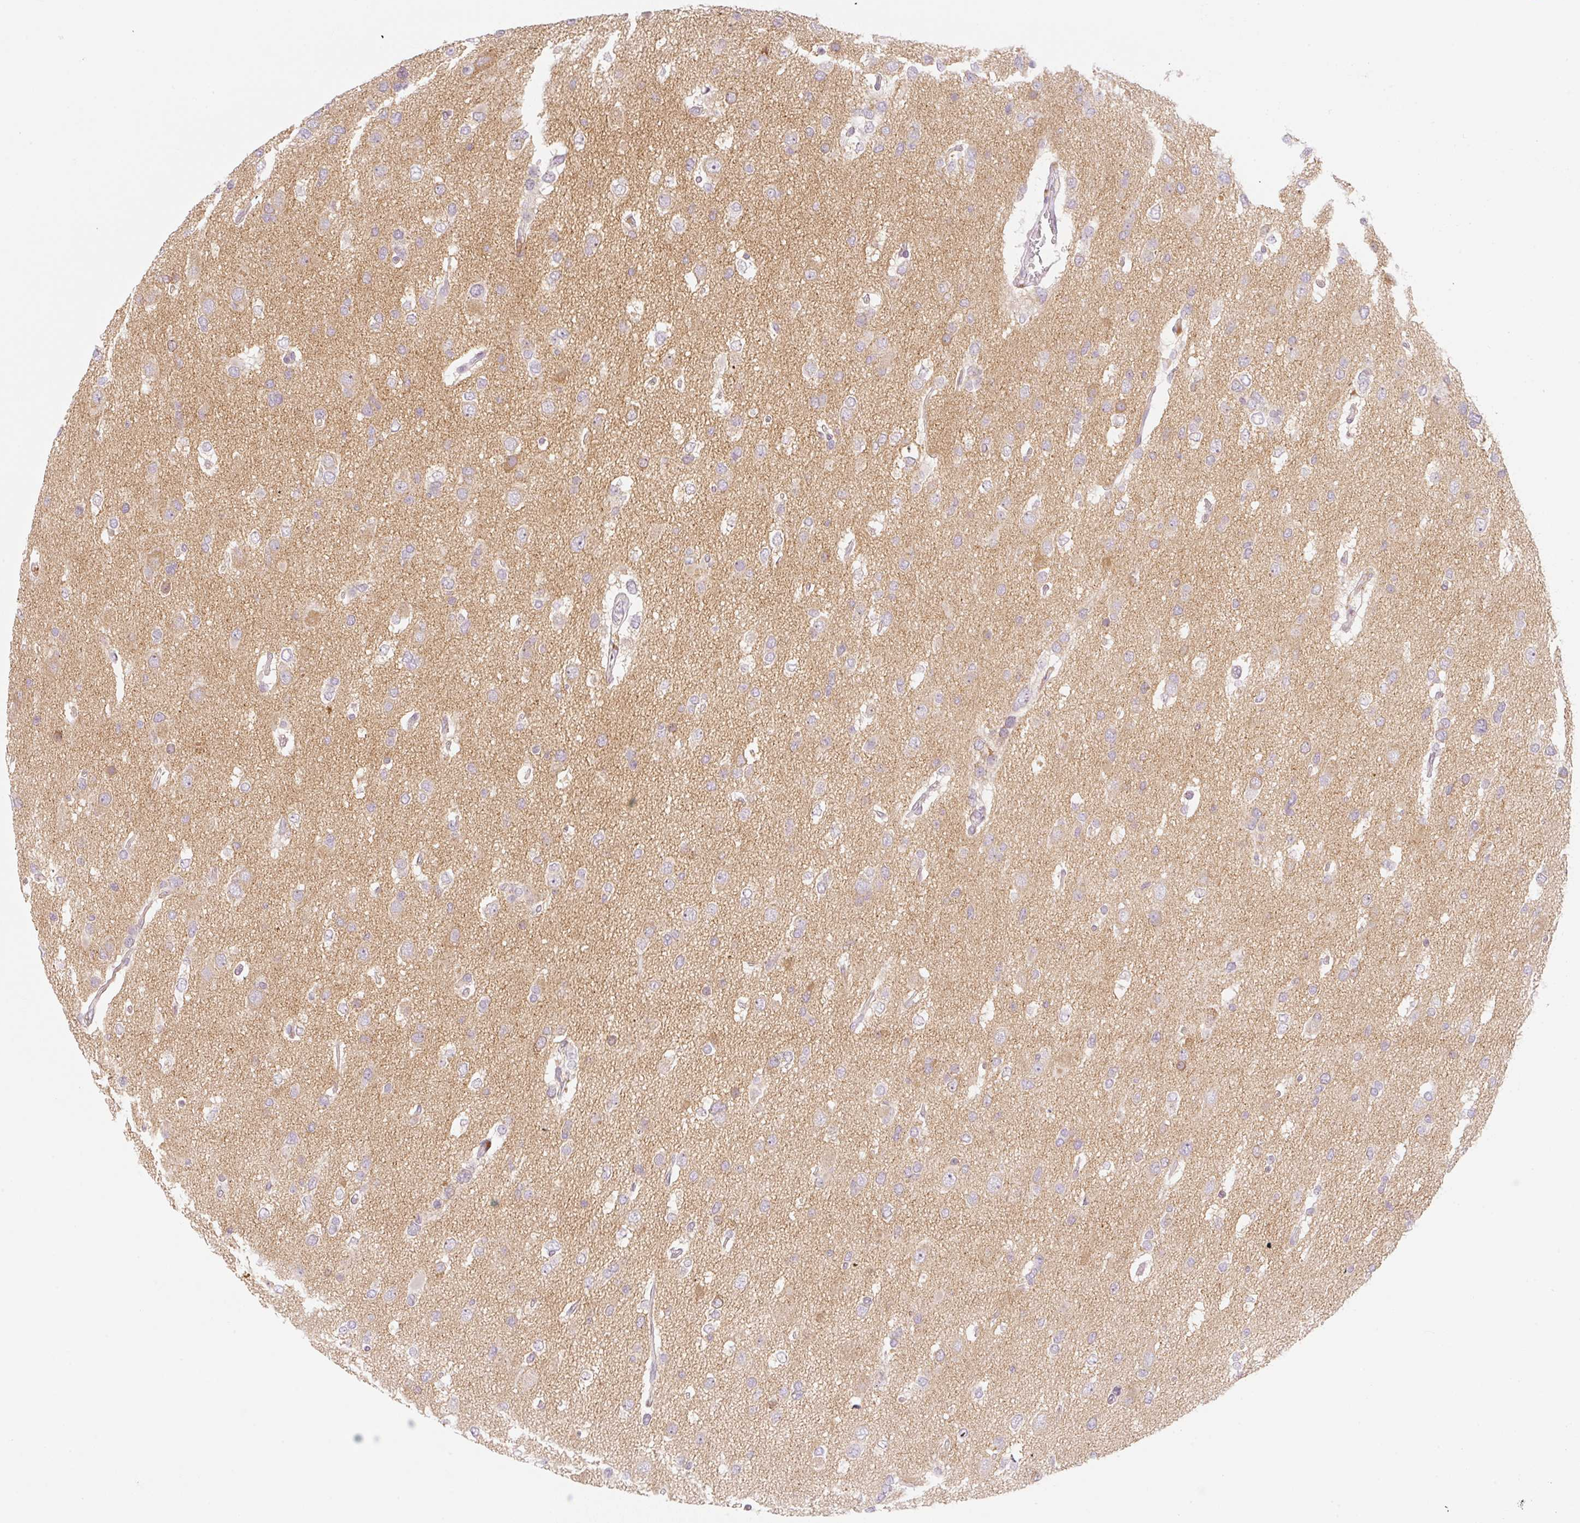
{"staining": {"intensity": "negative", "quantity": "none", "location": "none"}, "tissue": "glioma", "cell_type": "Tumor cells", "image_type": "cancer", "snomed": [{"axis": "morphology", "description": "Glioma, malignant, High grade"}, {"axis": "topography", "description": "Brain"}], "caption": "Micrograph shows no significant protein positivity in tumor cells of malignant high-grade glioma.", "gene": "CASKIN1", "patient": {"sex": "male", "age": 53}}